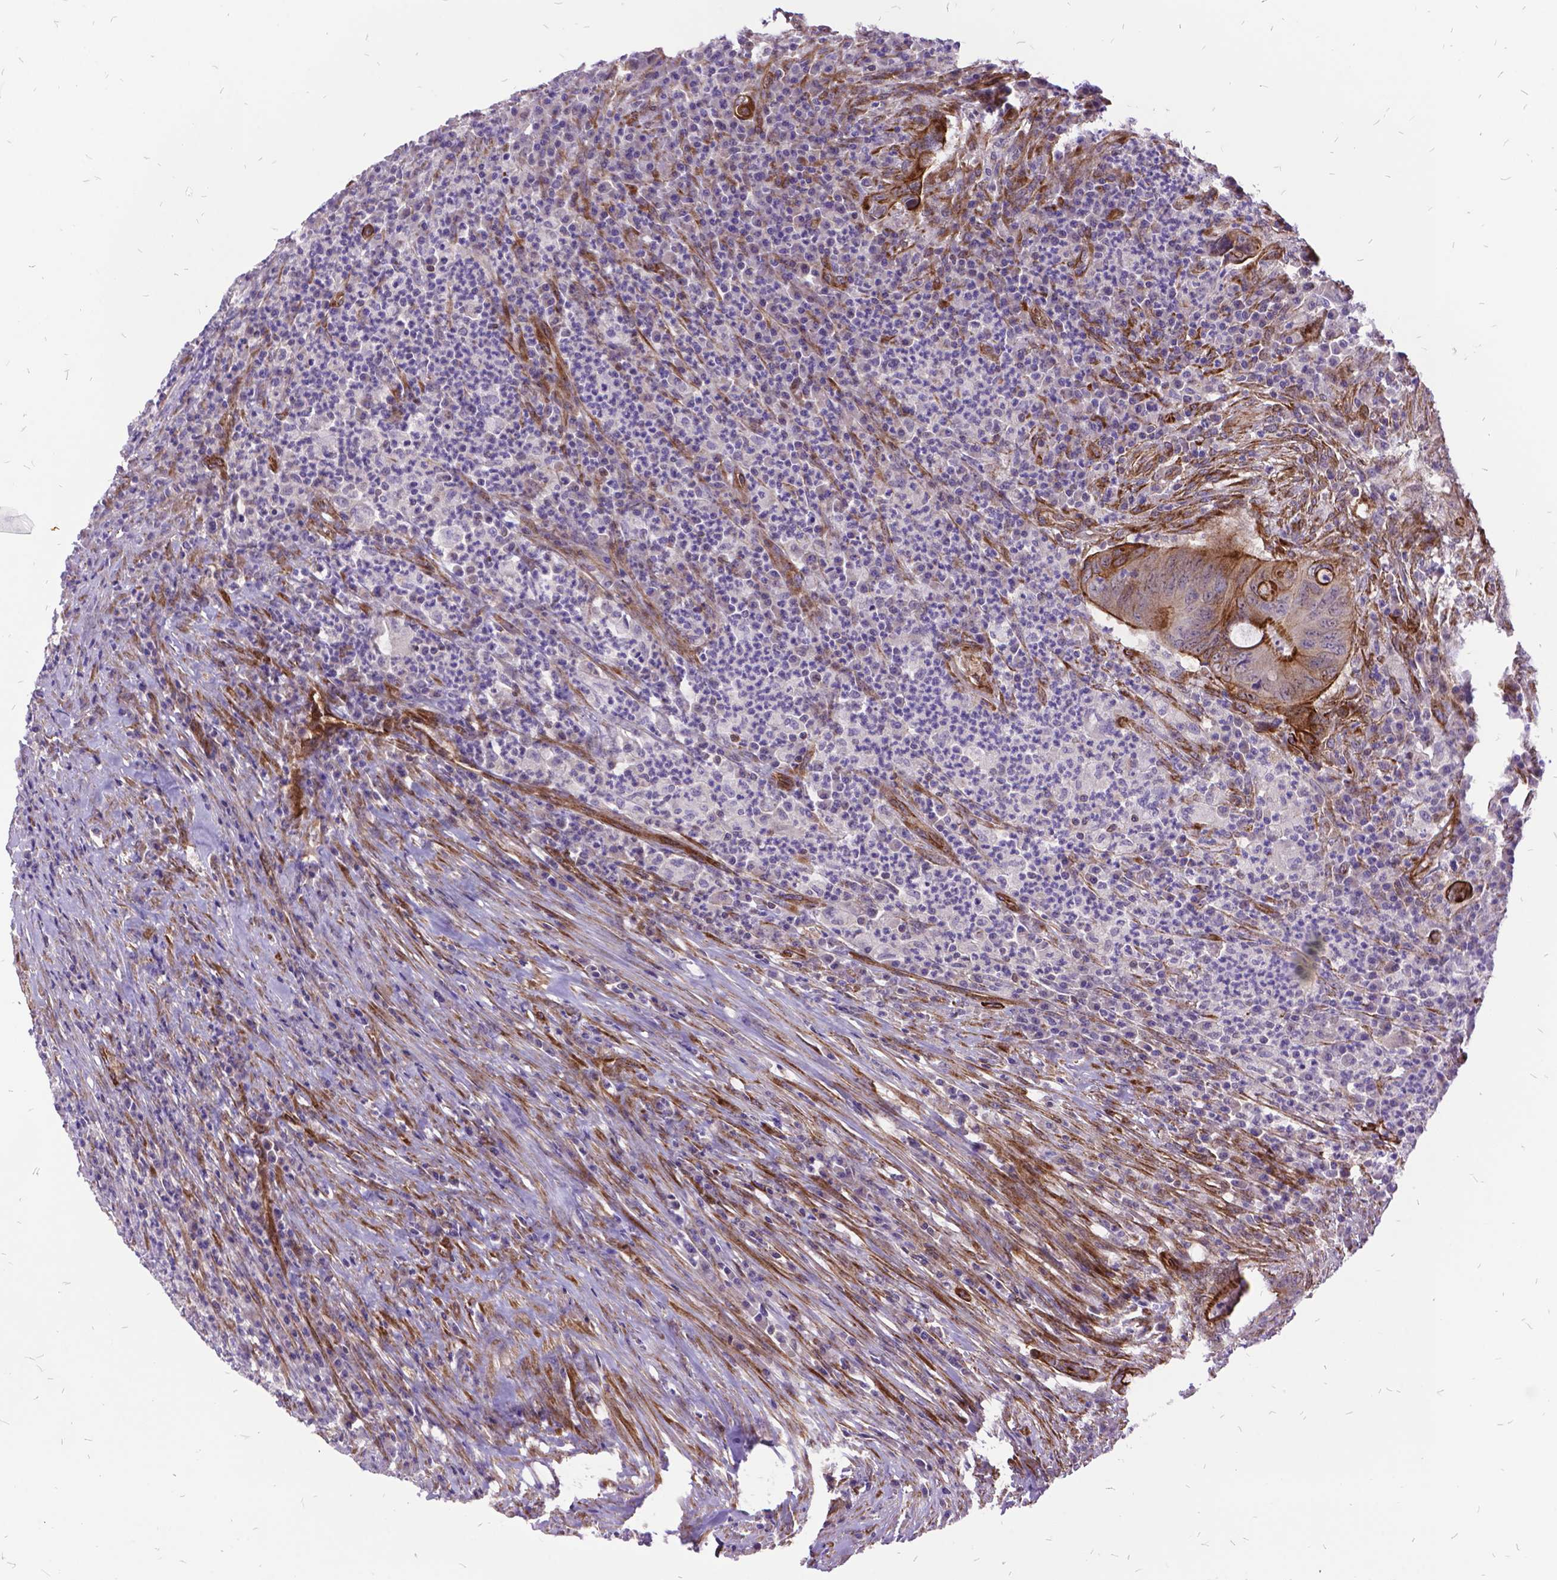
{"staining": {"intensity": "moderate", "quantity": "25%-75%", "location": "cytoplasmic/membranous"}, "tissue": "colorectal cancer", "cell_type": "Tumor cells", "image_type": "cancer", "snomed": [{"axis": "morphology", "description": "Adenocarcinoma, NOS"}, {"axis": "topography", "description": "Colon"}], "caption": "Moderate cytoplasmic/membranous staining for a protein is present in approximately 25%-75% of tumor cells of colorectal cancer (adenocarcinoma) using IHC.", "gene": "GRB7", "patient": {"sex": "female", "age": 74}}